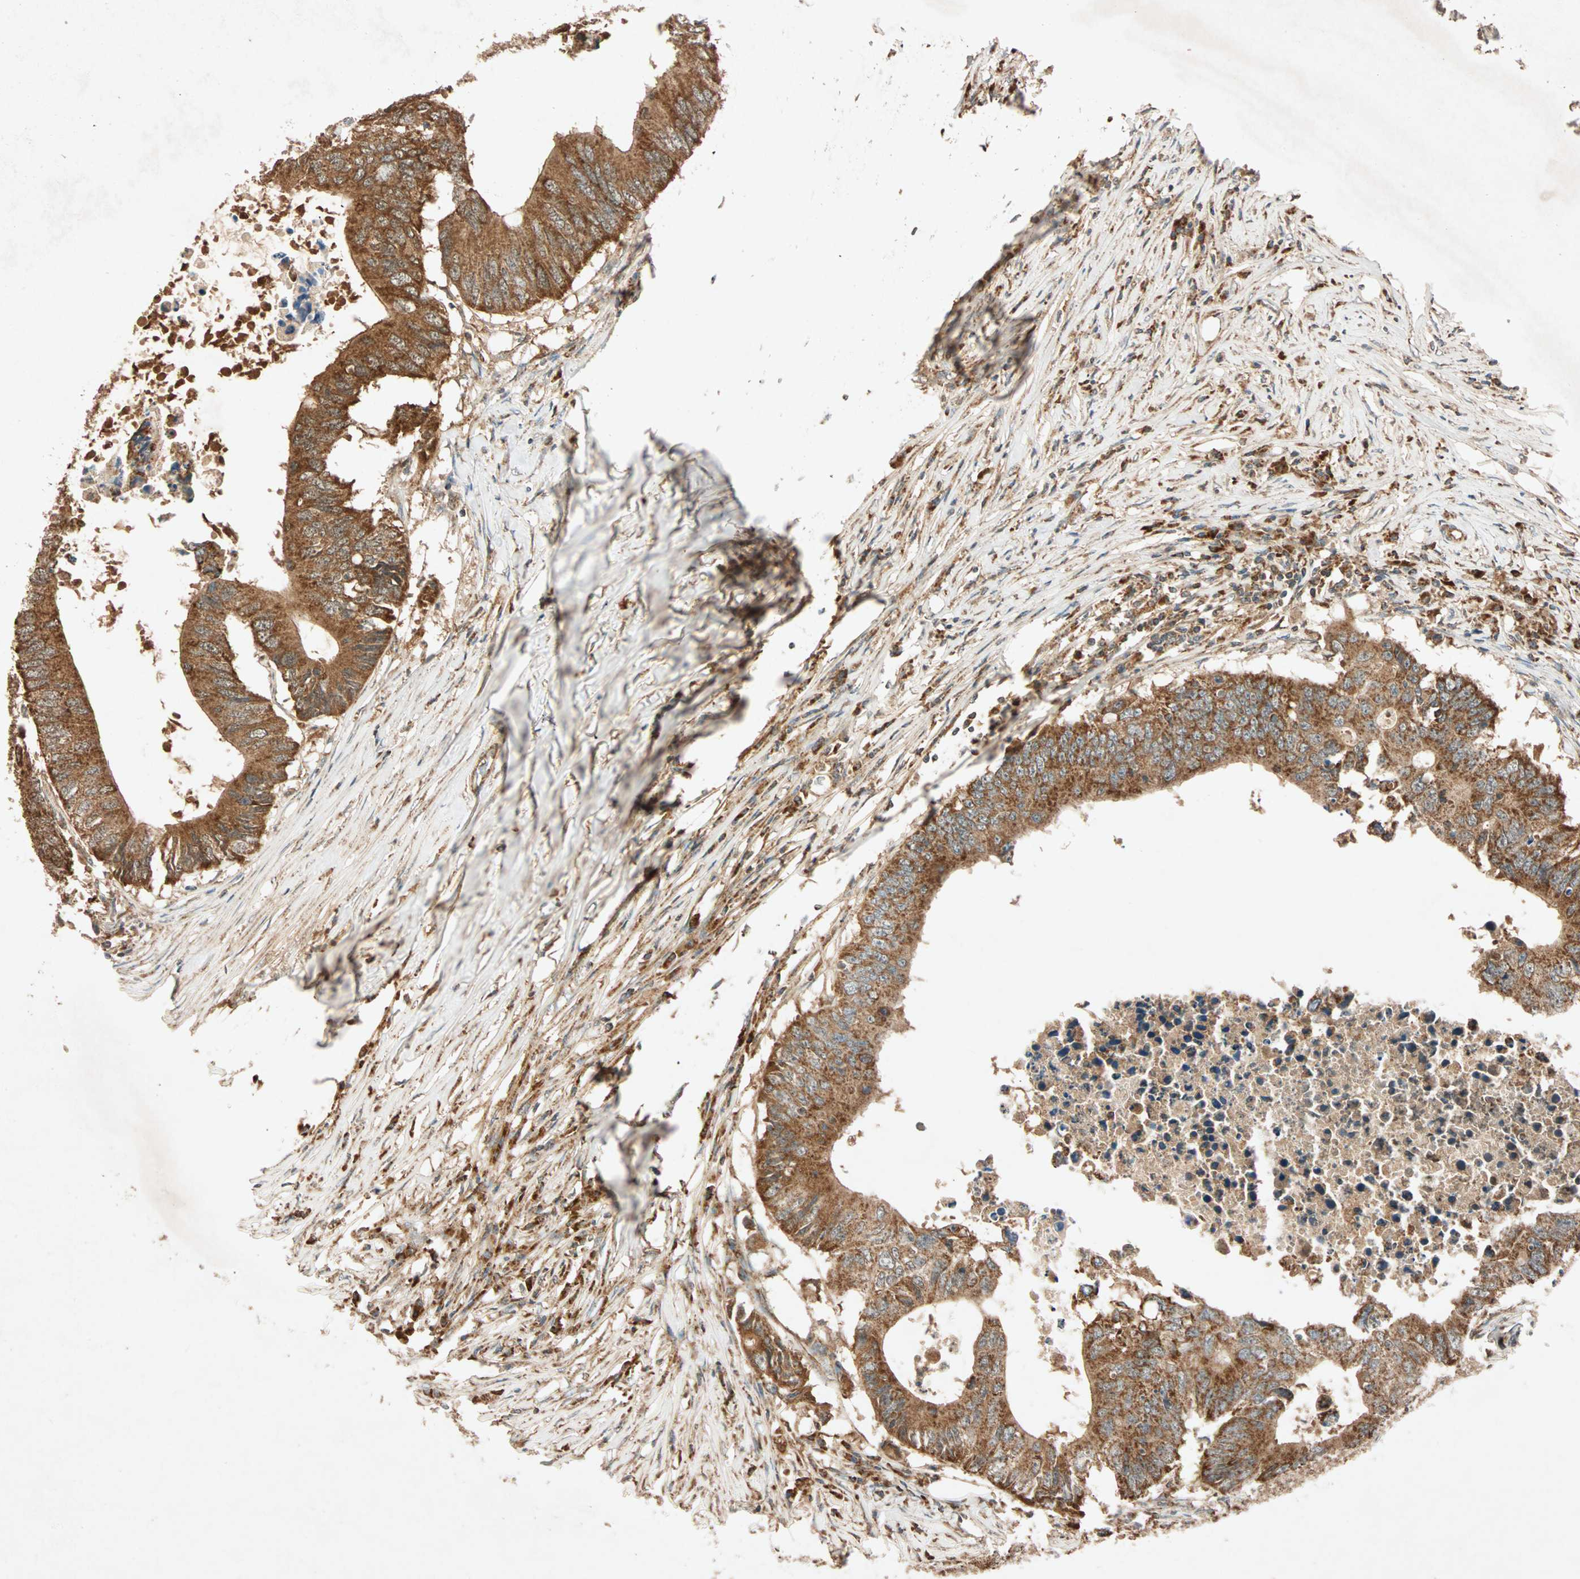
{"staining": {"intensity": "strong", "quantity": ">75%", "location": "cytoplasmic/membranous"}, "tissue": "colorectal cancer", "cell_type": "Tumor cells", "image_type": "cancer", "snomed": [{"axis": "morphology", "description": "Adenocarcinoma, NOS"}, {"axis": "topography", "description": "Colon"}], "caption": "Tumor cells display high levels of strong cytoplasmic/membranous staining in about >75% of cells in adenocarcinoma (colorectal).", "gene": "MAPK1", "patient": {"sex": "male", "age": 71}}